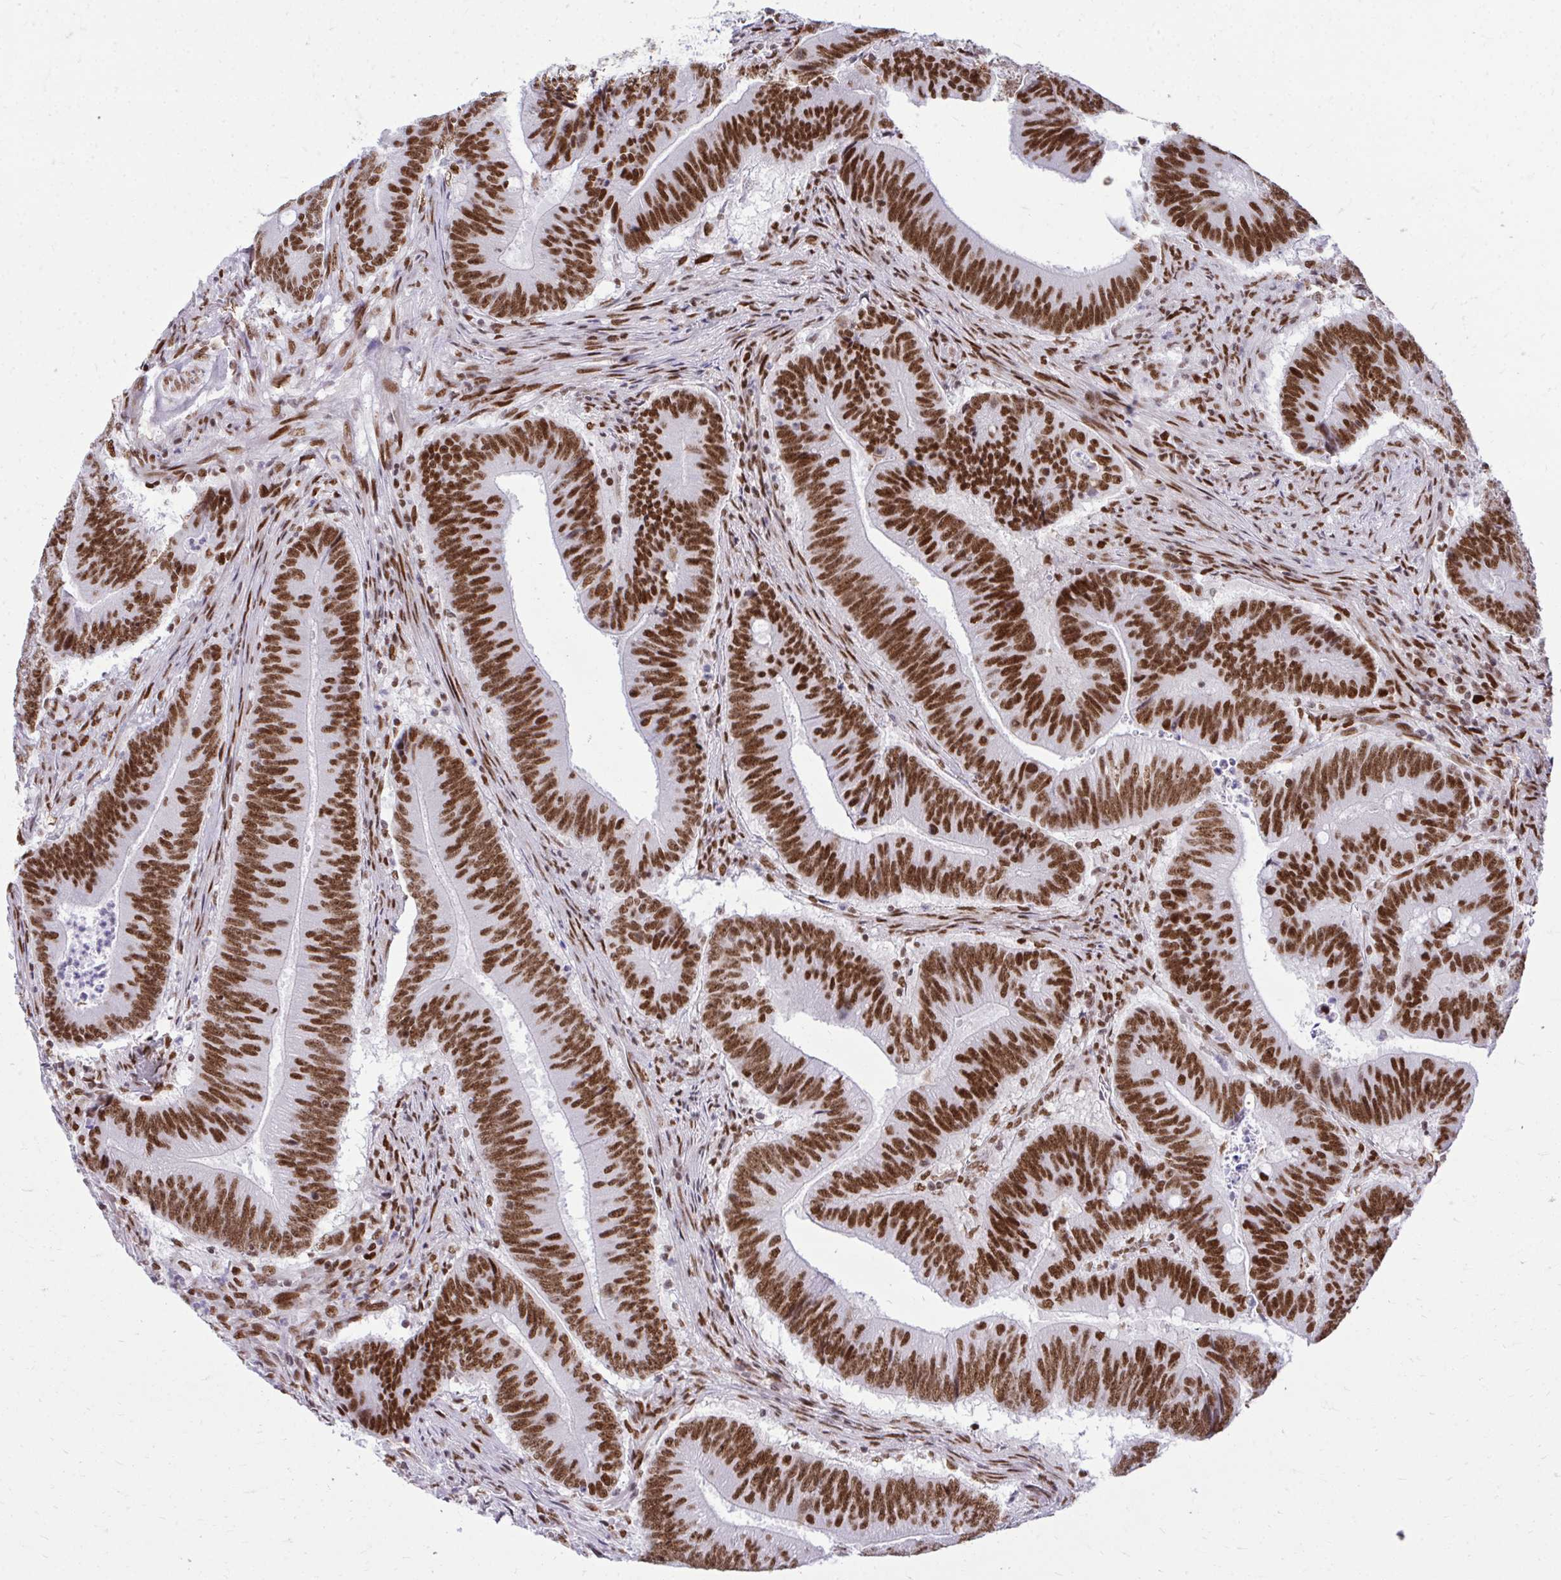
{"staining": {"intensity": "strong", "quantity": ">75%", "location": "nuclear"}, "tissue": "colorectal cancer", "cell_type": "Tumor cells", "image_type": "cancer", "snomed": [{"axis": "morphology", "description": "Adenocarcinoma, NOS"}, {"axis": "topography", "description": "Colon"}], "caption": "Colorectal cancer stained with a brown dye exhibits strong nuclear positive expression in approximately >75% of tumor cells.", "gene": "CDYL", "patient": {"sex": "female", "age": 87}}